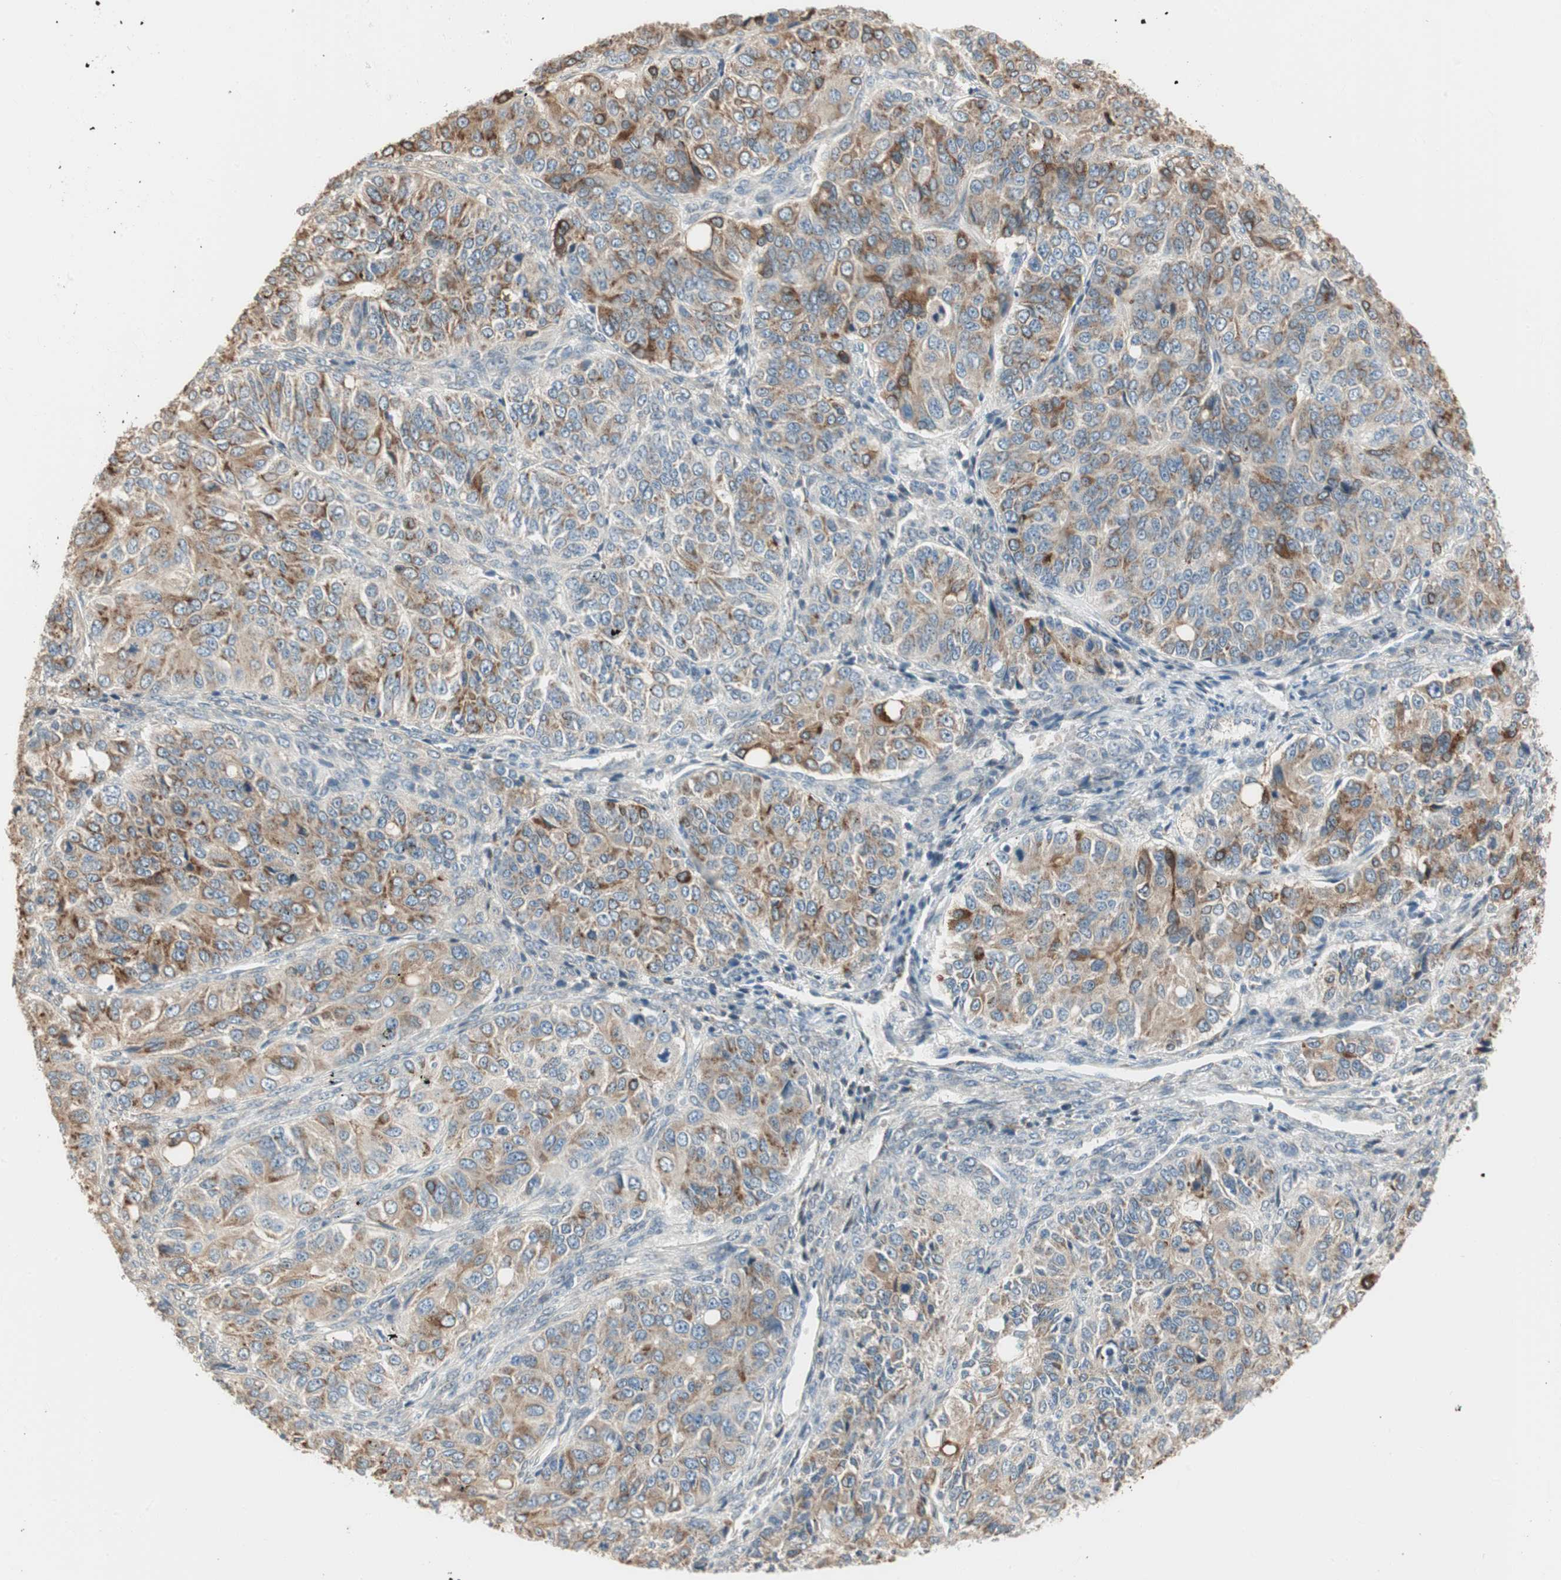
{"staining": {"intensity": "moderate", "quantity": "25%-75%", "location": "cytoplasmic/membranous"}, "tissue": "ovarian cancer", "cell_type": "Tumor cells", "image_type": "cancer", "snomed": [{"axis": "morphology", "description": "Carcinoma, endometroid"}, {"axis": "topography", "description": "Ovary"}], "caption": "Protein expression analysis of ovarian cancer displays moderate cytoplasmic/membranous expression in about 25%-75% of tumor cells.", "gene": "NUCB2", "patient": {"sex": "female", "age": 51}}